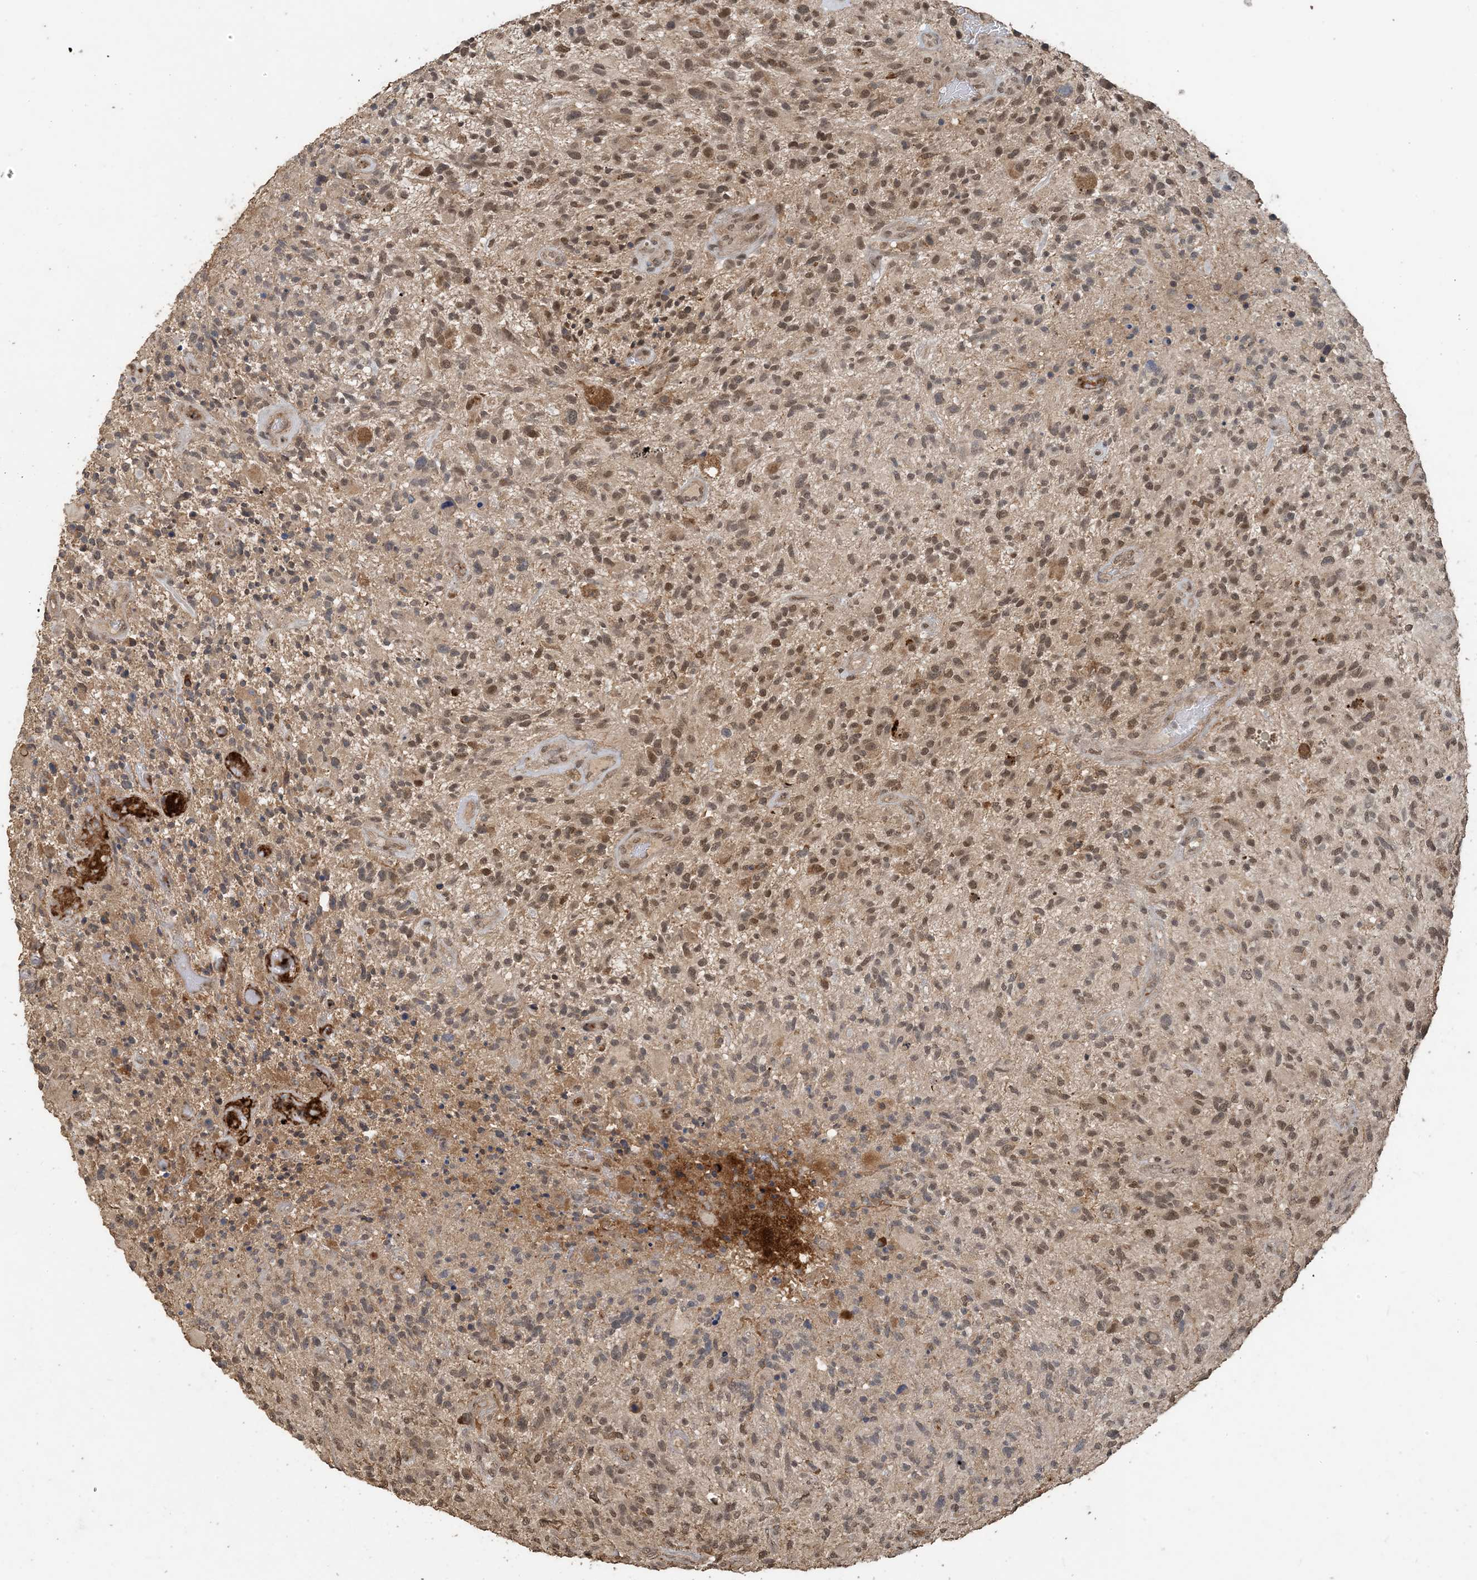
{"staining": {"intensity": "moderate", "quantity": ">75%", "location": "nuclear"}, "tissue": "glioma", "cell_type": "Tumor cells", "image_type": "cancer", "snomed": [{"axis": "morphology", "description": "Glioma, malignant, High grade"}, {"axis": "topography", "description": "Brain"}], "caption": "Immunohistochemistry (IHC) (DAB) staining of glioma displays moderate nuclear protein positivity in approximately >75% of tumor cells.", "gene": "ZC3H12A", "patient": {"sex": "male", "age": 47}}